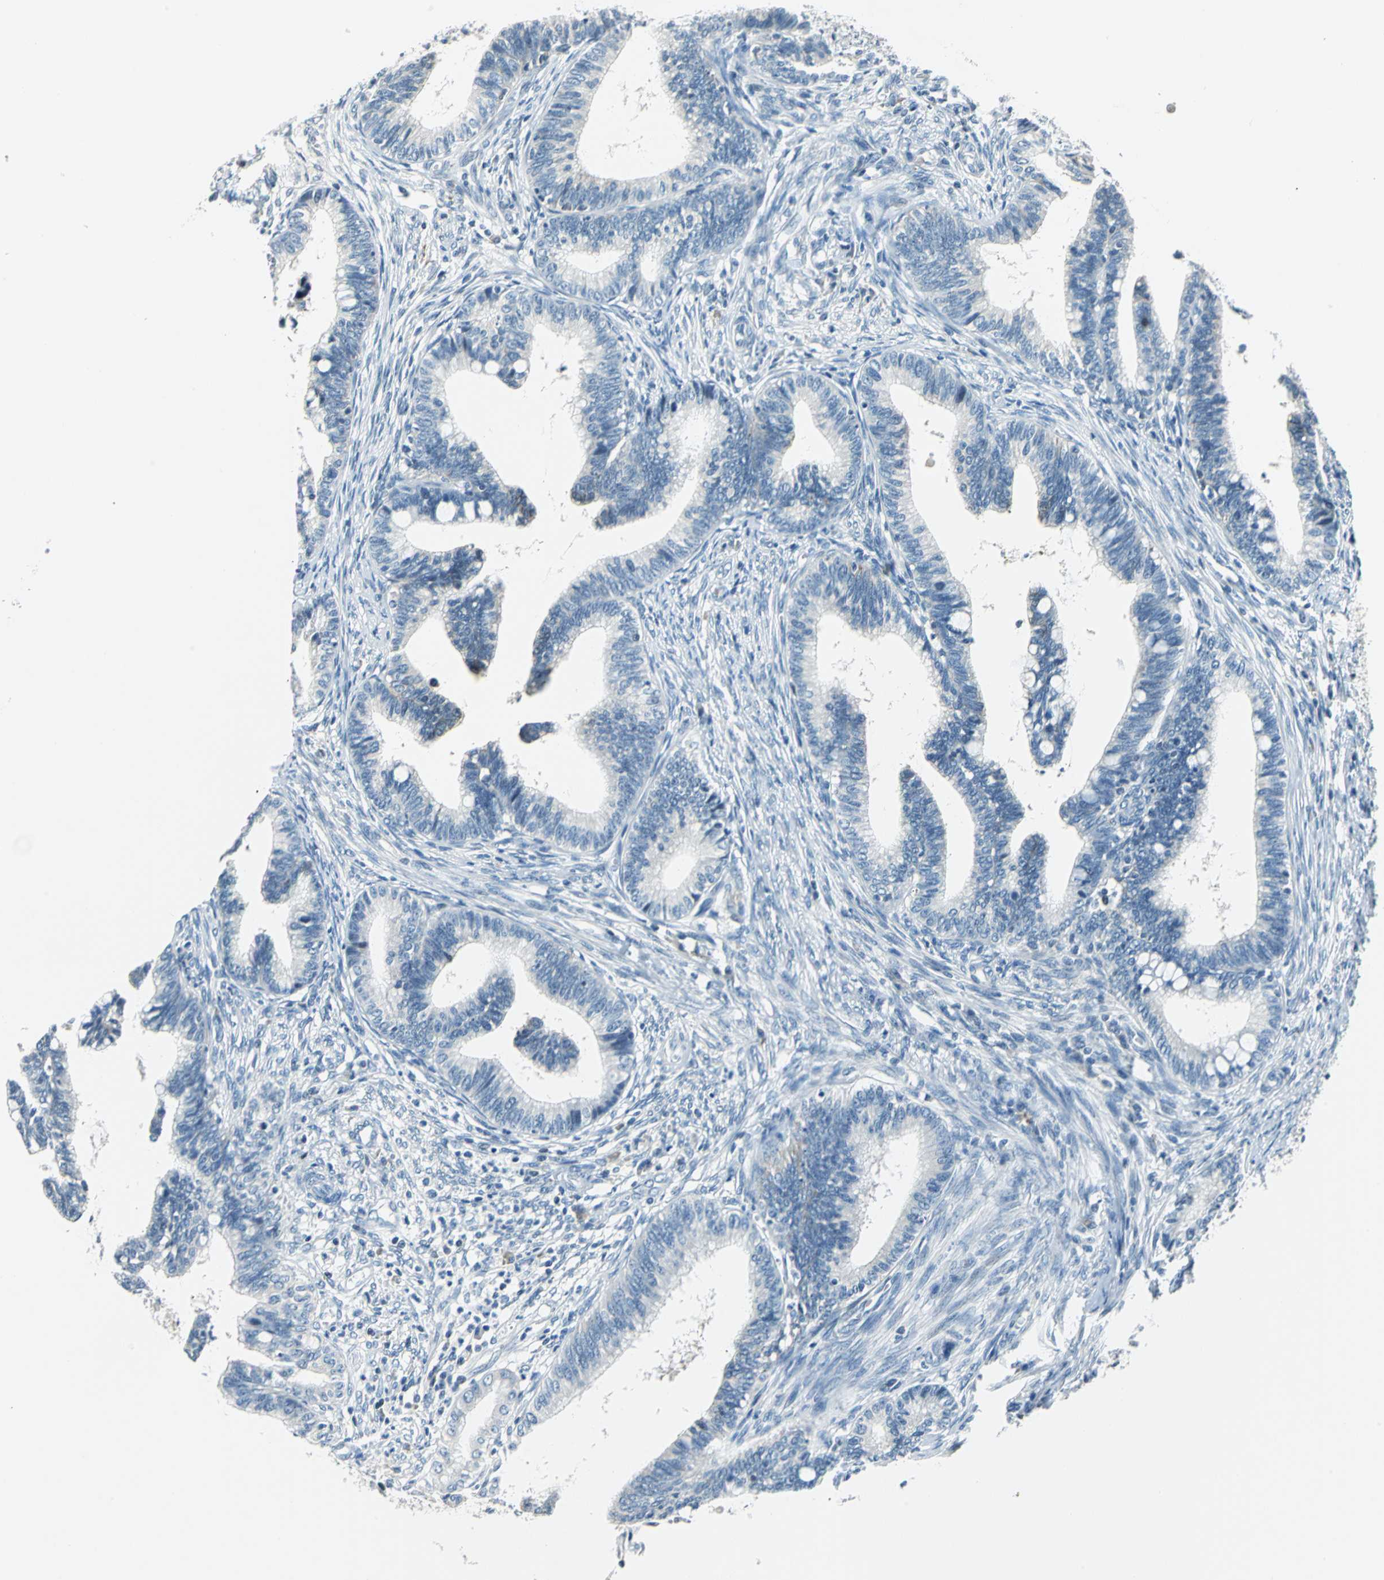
{"staining": {"intensity": "negative", "quantity": "none", "location": "none"}, "tissue": "cervical cancer", "cell_type": "Tumor cells", "image_type": "cancer", "snomed": [{"axis": "morphology", "description": "Adenocarcinoma, NOS"}, {"axis": "topography", "description": "Cervix"}], "caption": "DAB (3,3'-diaminobenzidine) immunohistochemical staining of cervical adenocarcinoma exhibits no significant expression in tumor cells.", "gene": "HCFC2", "patient": {"sex": "female", "age": 36}}